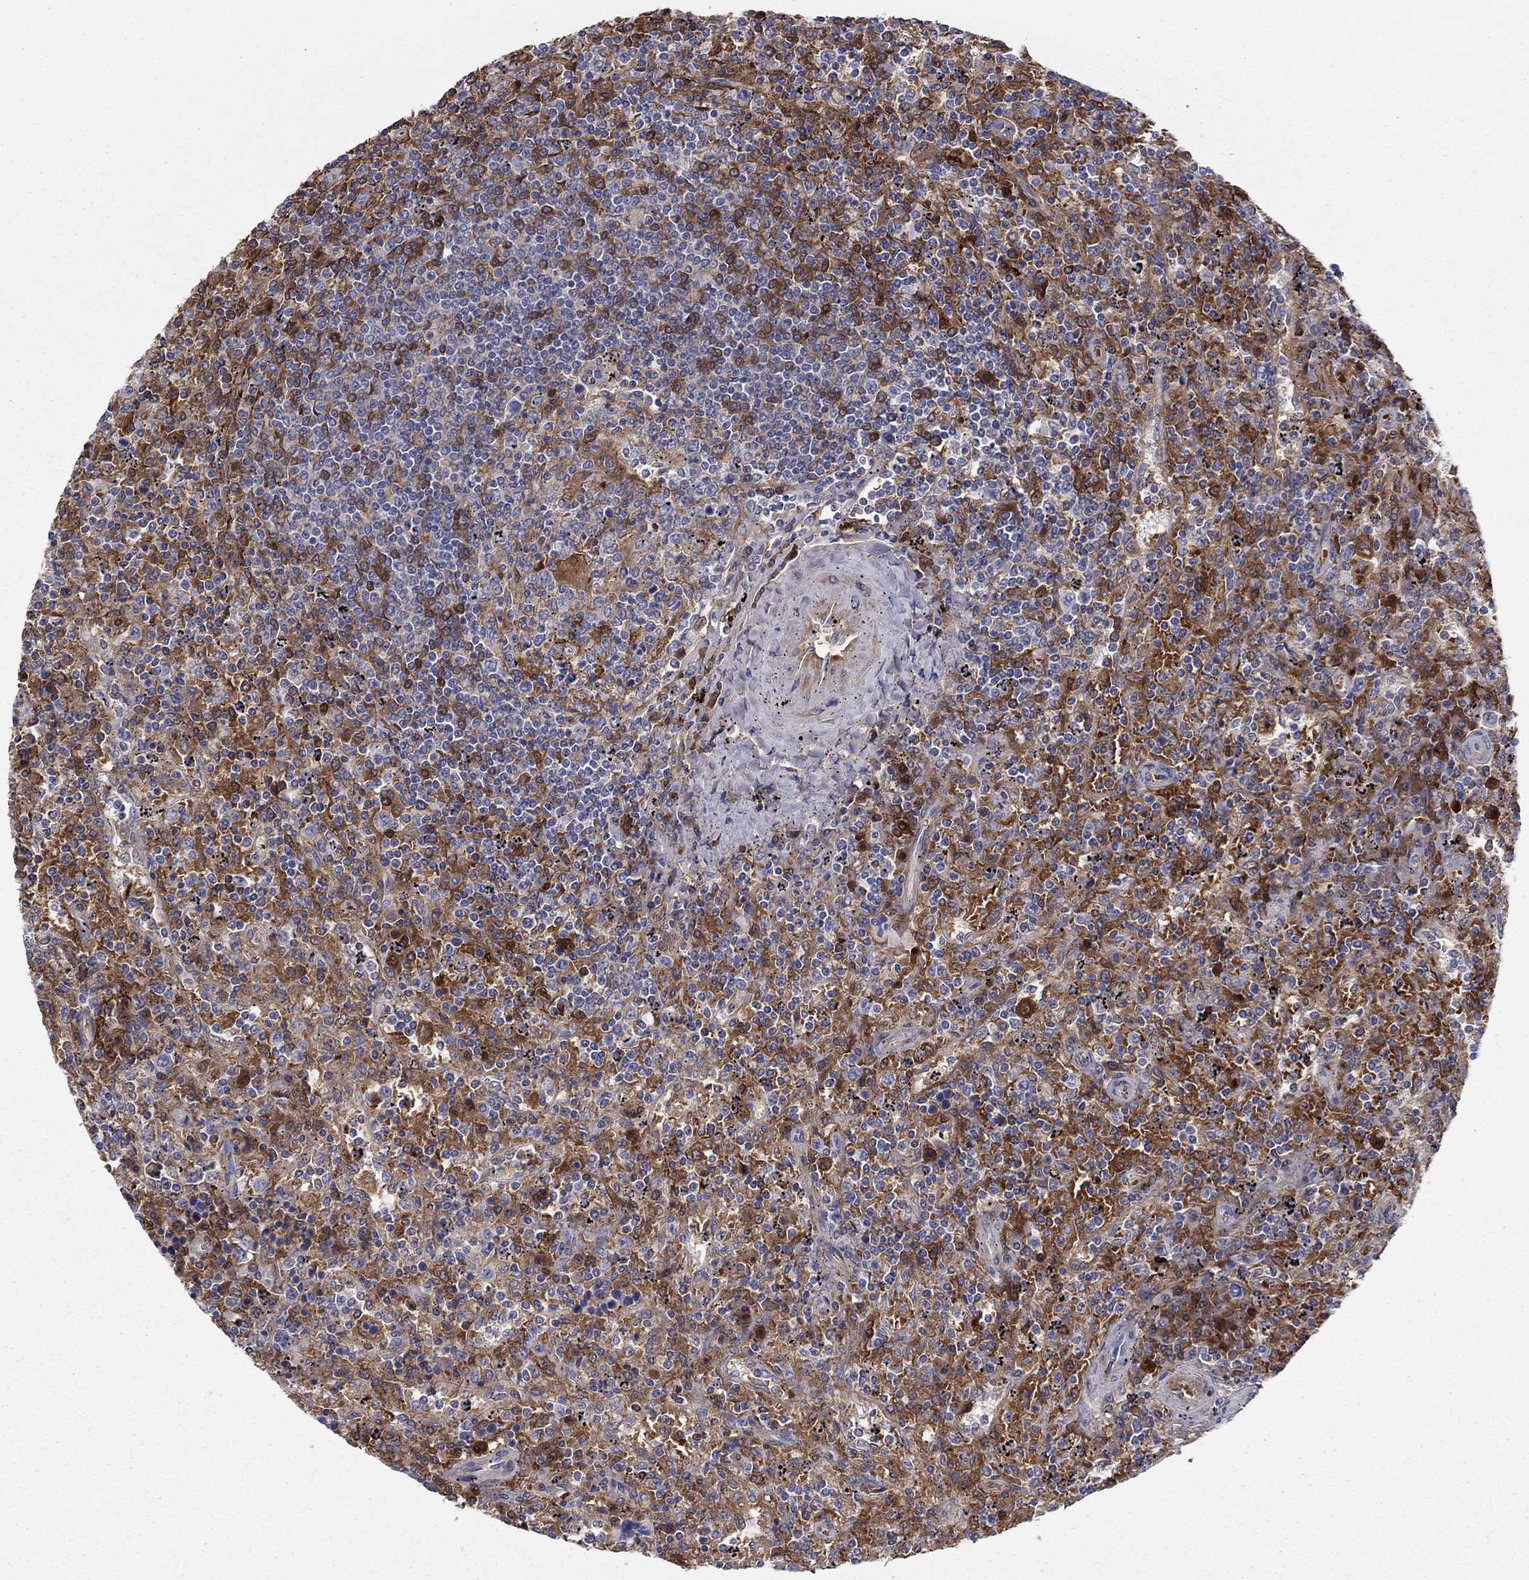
{"staining": {"intensity": "moderate", "quantity": ">75%", "location": "cytoplasmic/membranous"}, "tissue": "lymphoma", "cell_type": "Tumor cells", "image_type": "cancer", "snomed": [{"axis": "morphology", "description": "Malignant lymphoma, non-Hodgkin's type, Low grade"}, {"axis": "topography", "description": "Spleen"}], "caption": "Human lymphoma stained for a protein (brown) demonstrates moderate cytoplasmic/membranous positive expression in about >75% of tumor cells.", "gene": "HPX", "patient": {"sex": "male", "age": 62}}